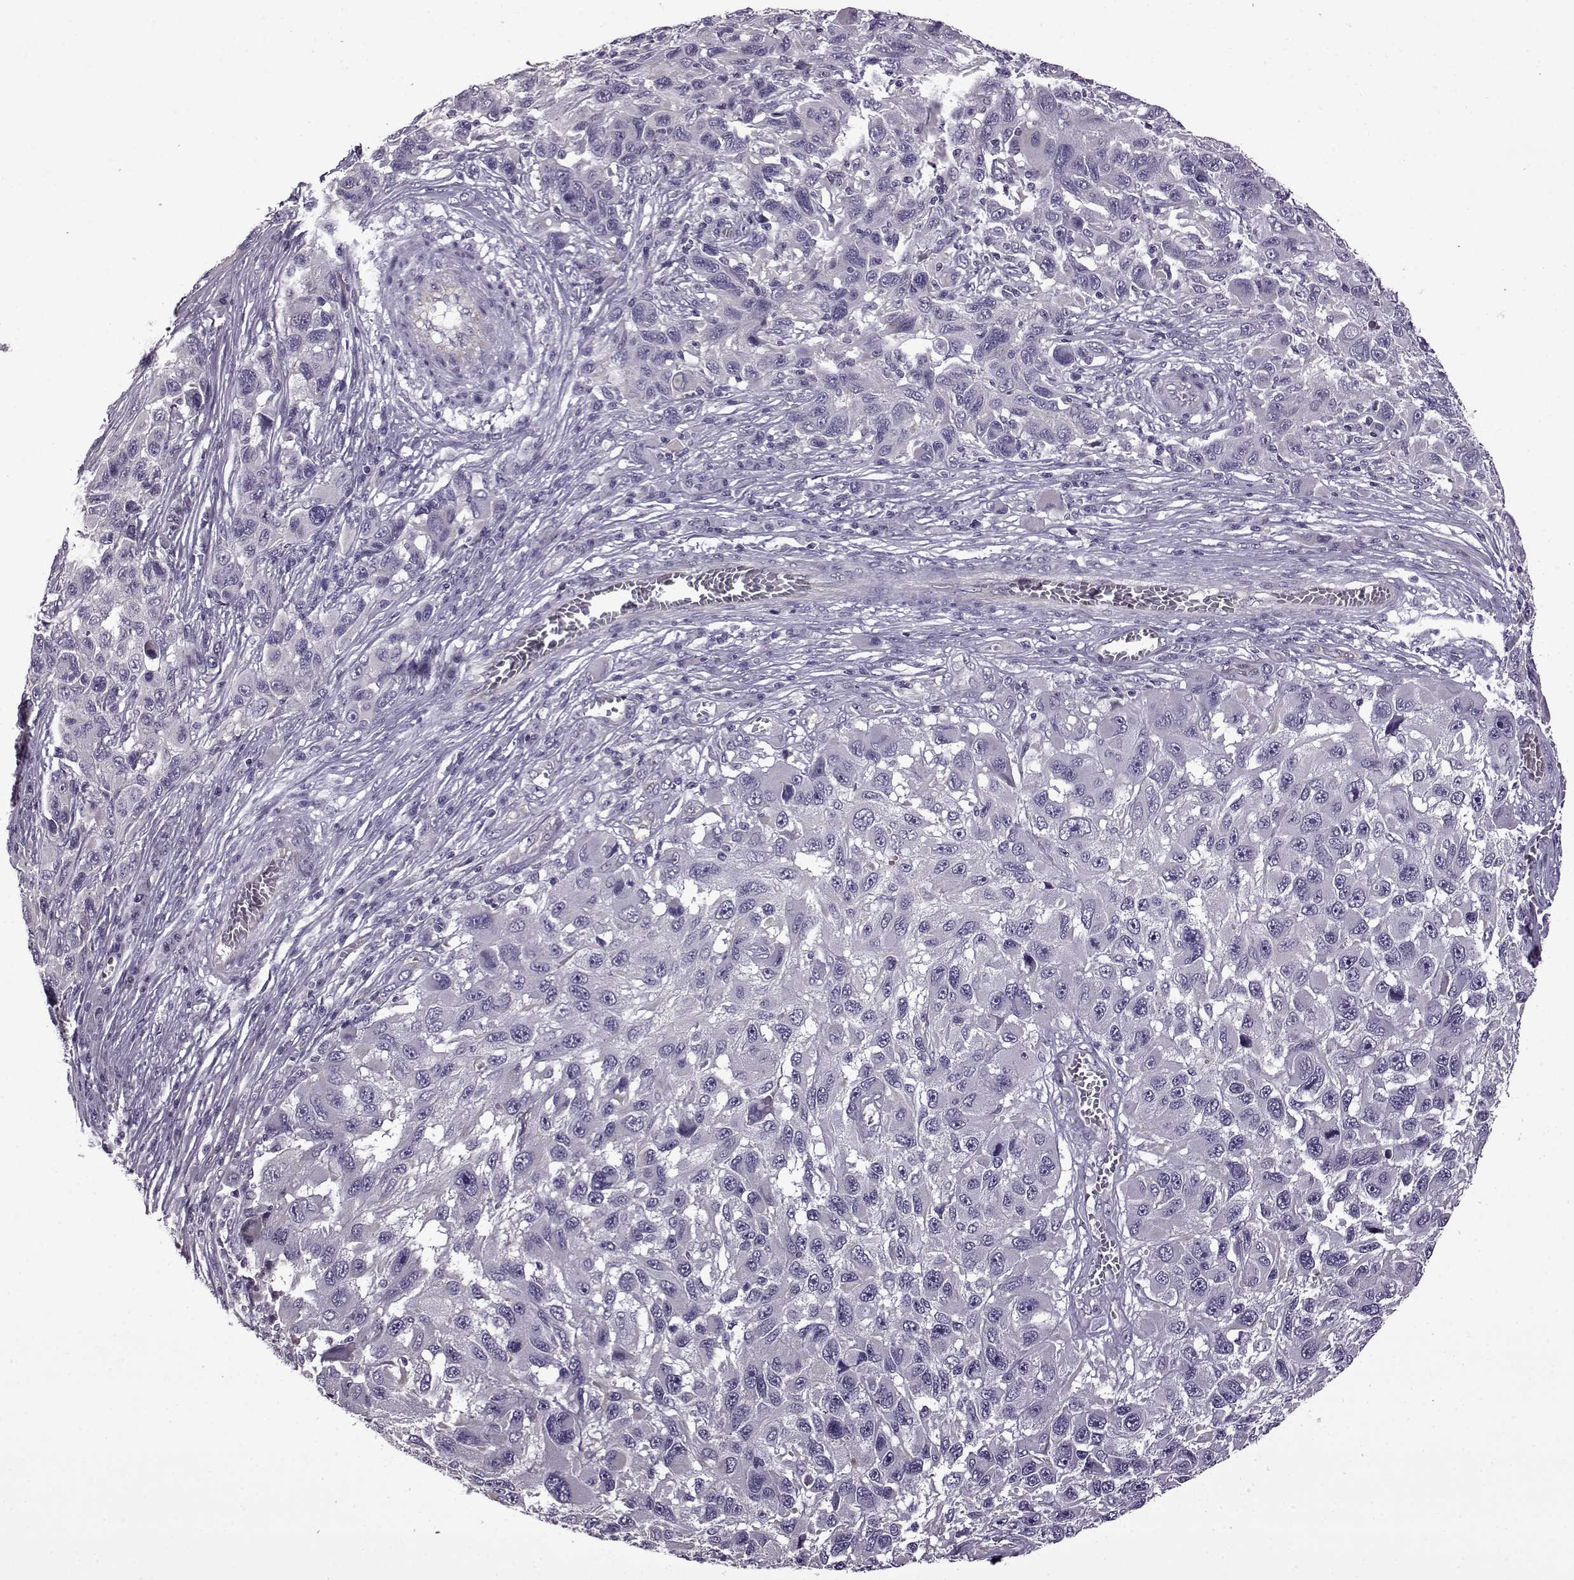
{"staining": {"intensity": "negative", "quantity": "none", "location": "none"}, "tissue": "melanoma", "cell_type": "Tumor cells", "image_type": "cancer", "snomed": [{"axis": "morphology", "description": "Malignant melanoma, NOS"}, {"axis": "topography", "description": "Skin"}], "caption": "Immunohistochemistry of malignant melanoma displays no expression in tumor cells.", "gene": "EDDM3B", "patient": {"sex": "male", "age": 53}}